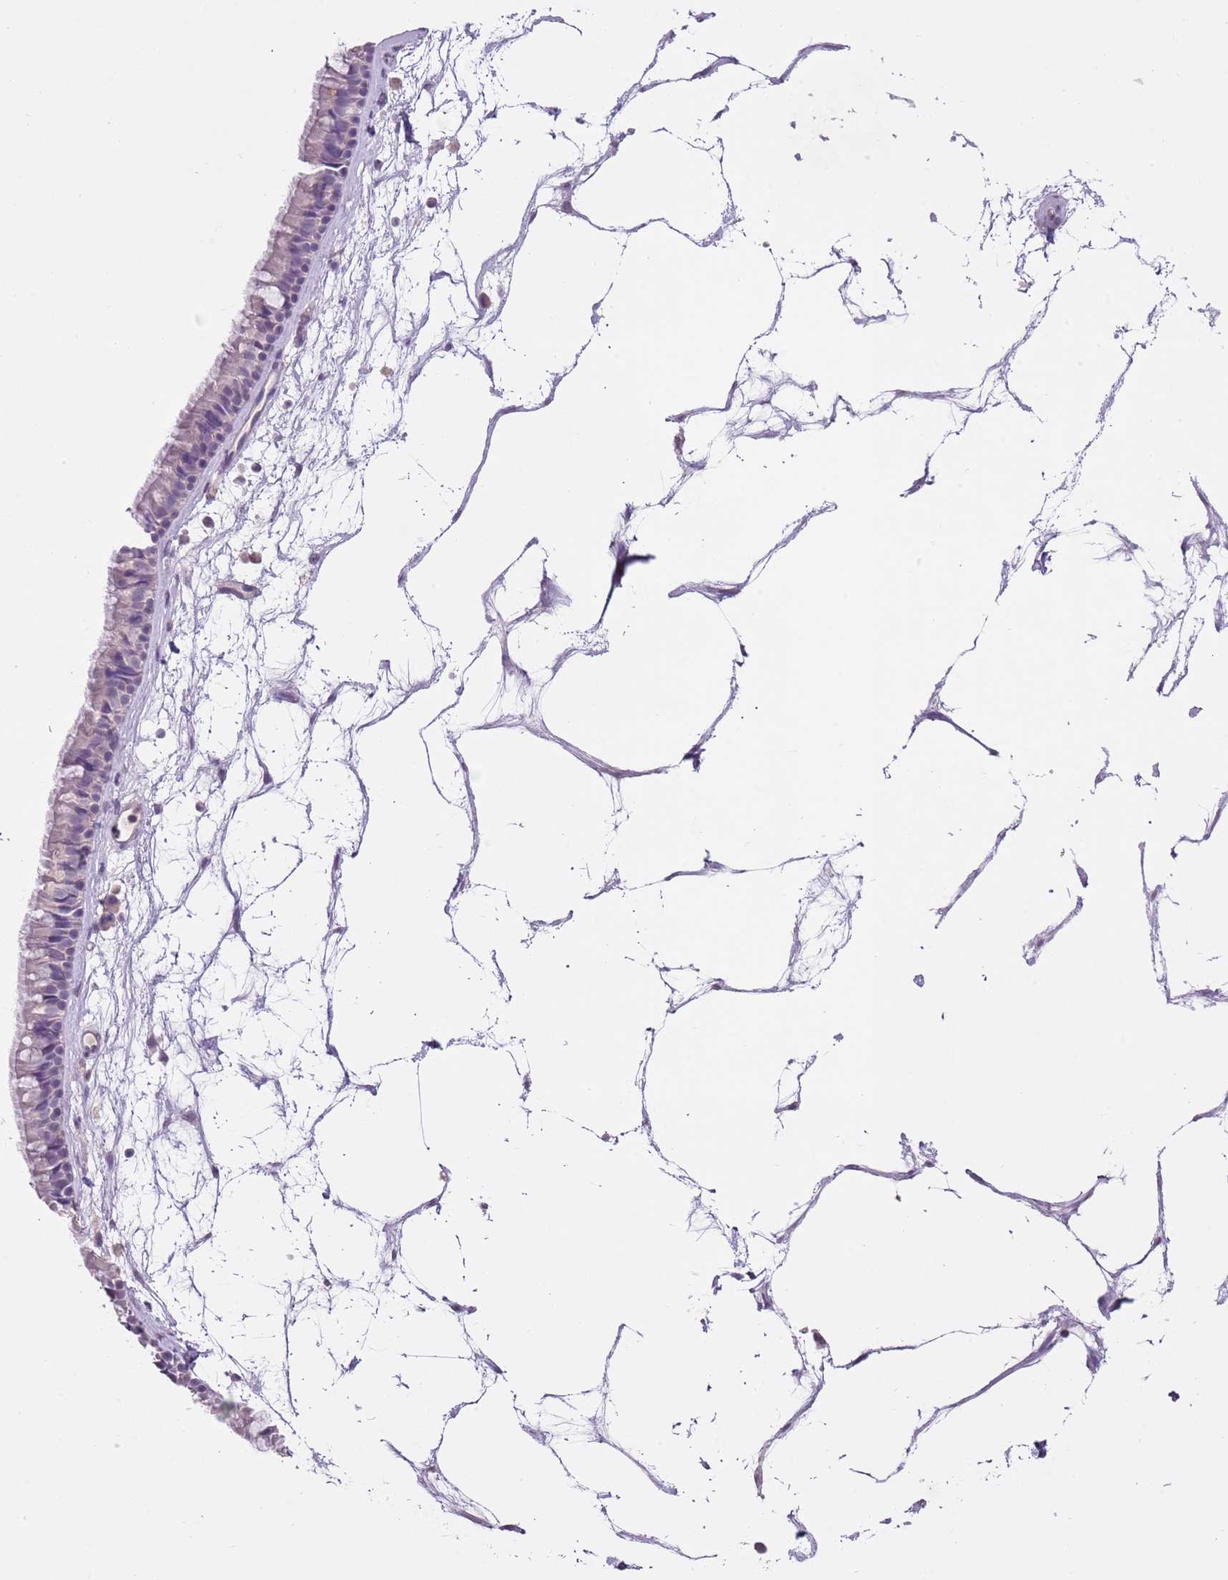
{"staining": {"intensity": "negative", "quantity": "none", "location": "none"}, "tissue": "nasopharynx", "cell_type": "Respiratory epithelial cells", "image_type": "normal", "snomed": [{"axis": "morphology", "description": "Normal tissue, NOS"}, {"axis": "topography", "description": "Nasopharynx"}], "caption": "Benign nasopharynx was stained to show a protein in brown. There is no significant staining in respiratory epithelial cells. The staining was performed using DAB (3,3'-diaminobenzidine) to visualize the protein expression in brown, while the nuclei were stained in blue with hematoxylin (Magnification: 20x).", "gene": "SLC35E3", "patient": {"sex": "male", "age": 64}}